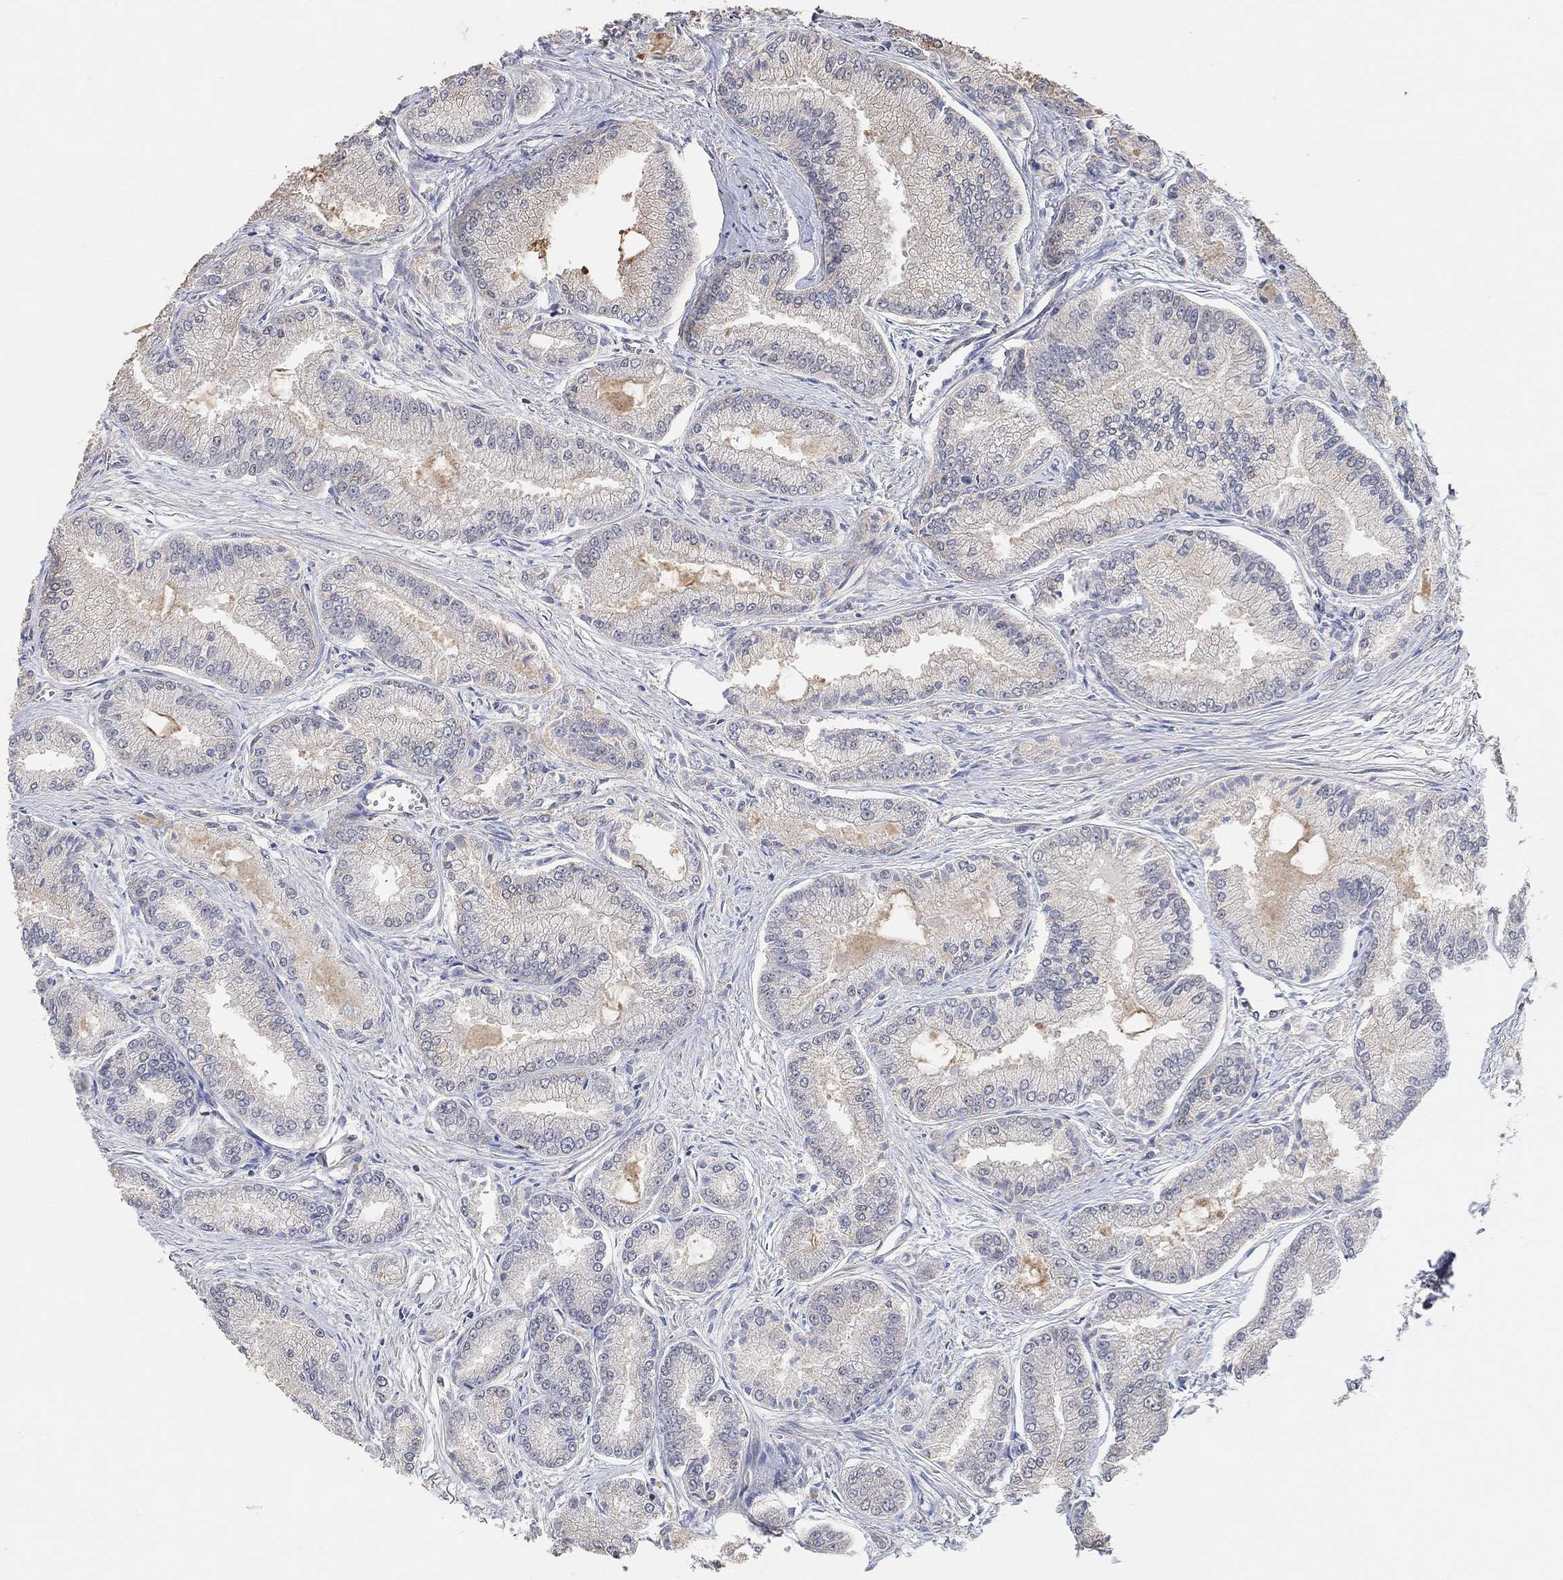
{"staining": {"intensity": "negative", "quantity": "none", "location": "none"}, "tissue": "prostate cancer", "cell_type": "Tumor cells", "image_type": "cancer", "snomed": [{"axis": "morphology", "description": "Adenocarcinoma, NOS"}, {"axis": "morphology", "description": "Adenocarcinoma, High grade"}, {"axis": "topography", "description": "Prostate"}], "caption": "There is no significant positivity in tumor cells of prostate cancer (adenocarcinoma (high-grade)).", "gene": "UNC5B", "patient": {"sex": "male", "age": 70}}